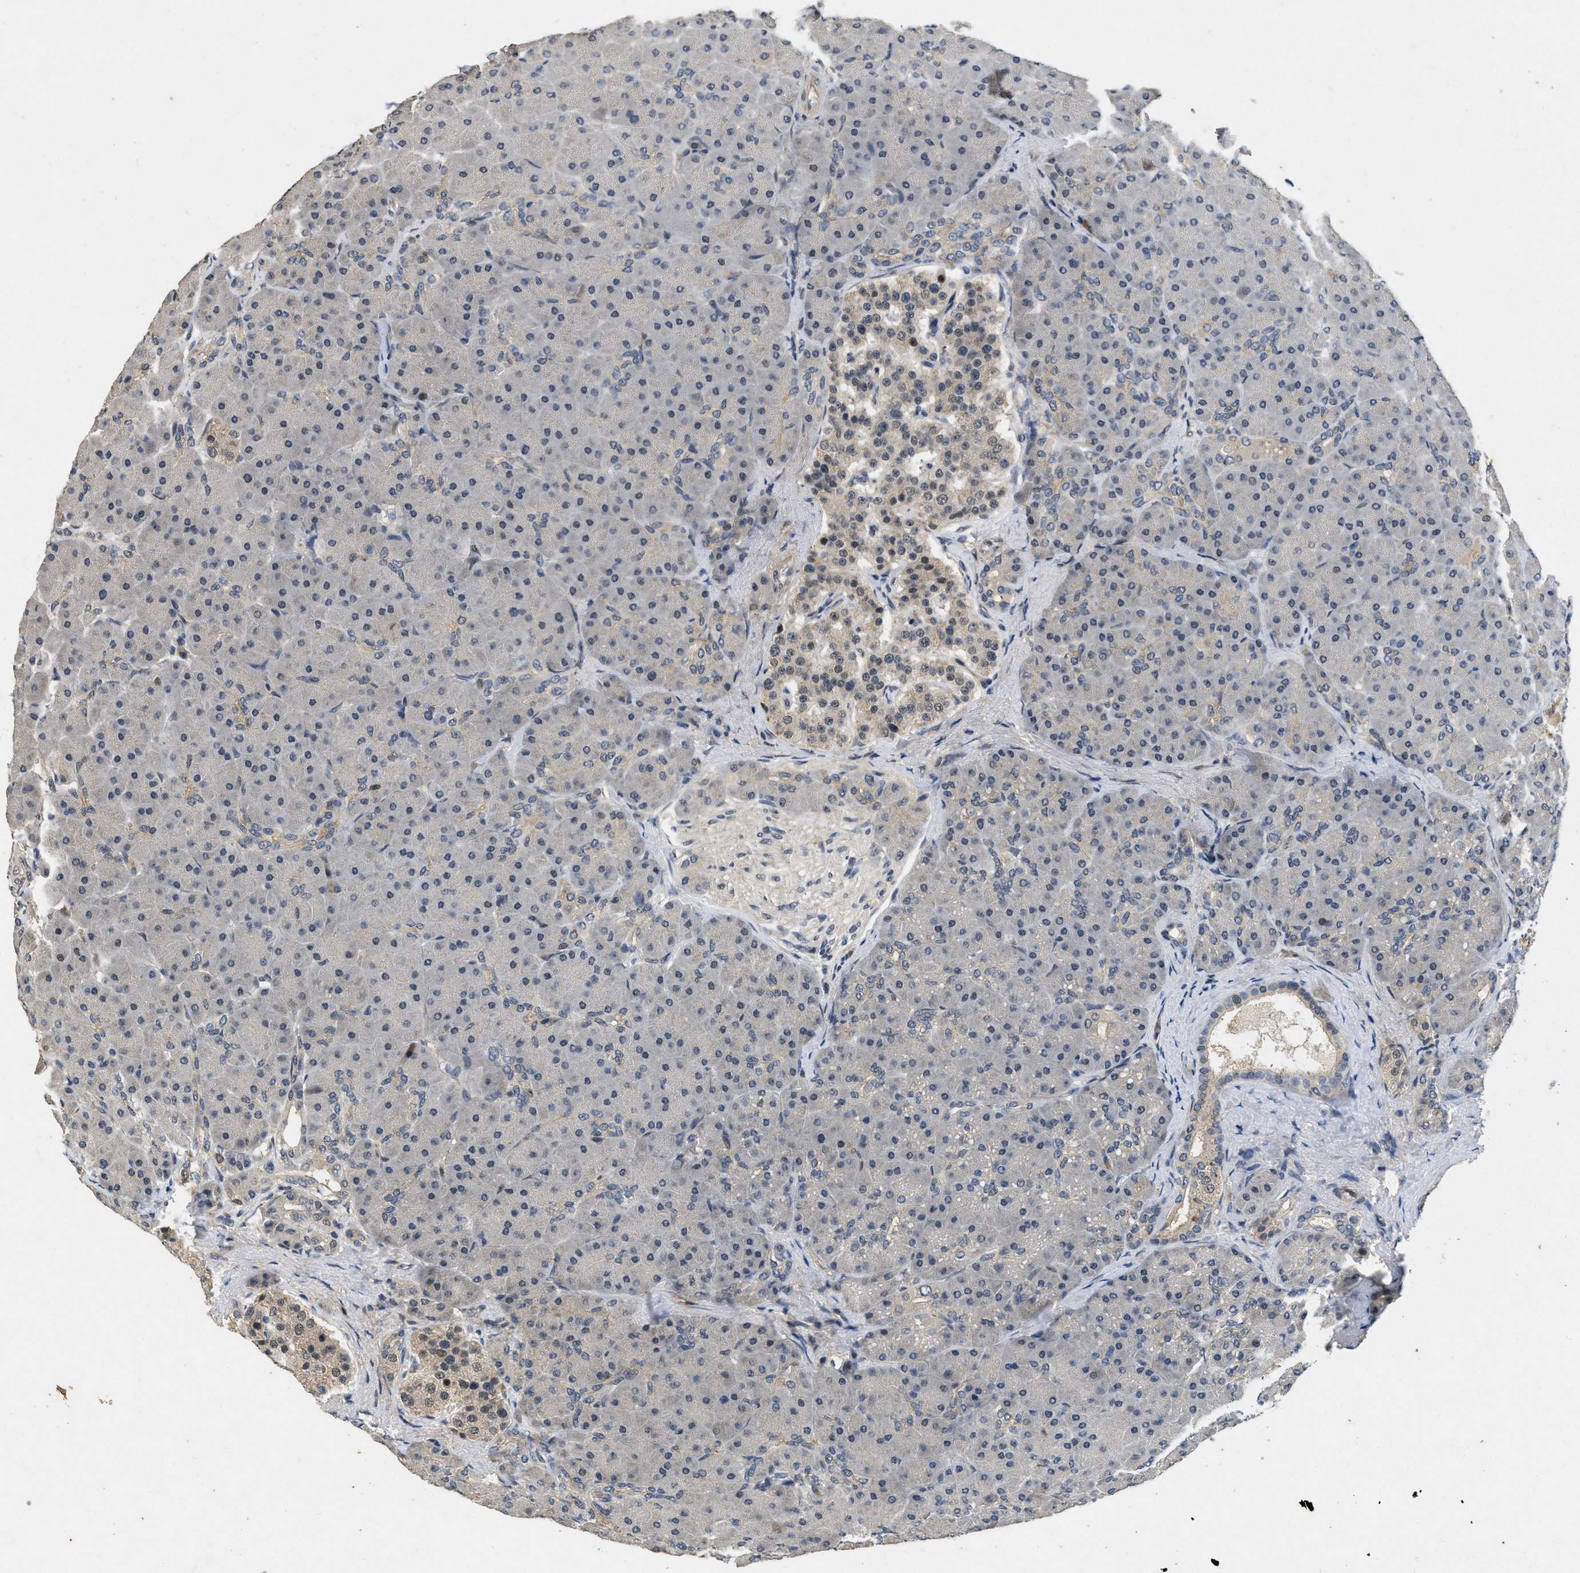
{"staining": {"intensity": "strong", "quantity": "<25%", "location": "nuclear"}, "tissue": "pancreas", "cell_type": "Exocrine glandular cells", "image_type": "normal", "snomed": [{"axis": "morphology", "description": "Normal tissue, NOS"}, {"axis": "topography", "description": "Pancreas"}], "caption": "Protein expression analysis of benign pancreas displays strong nuclear expression in approximately <25% of exocrine glandular cells.", "gene": "PAPOLG", "patient": {"sex": "male", "age": 66}}